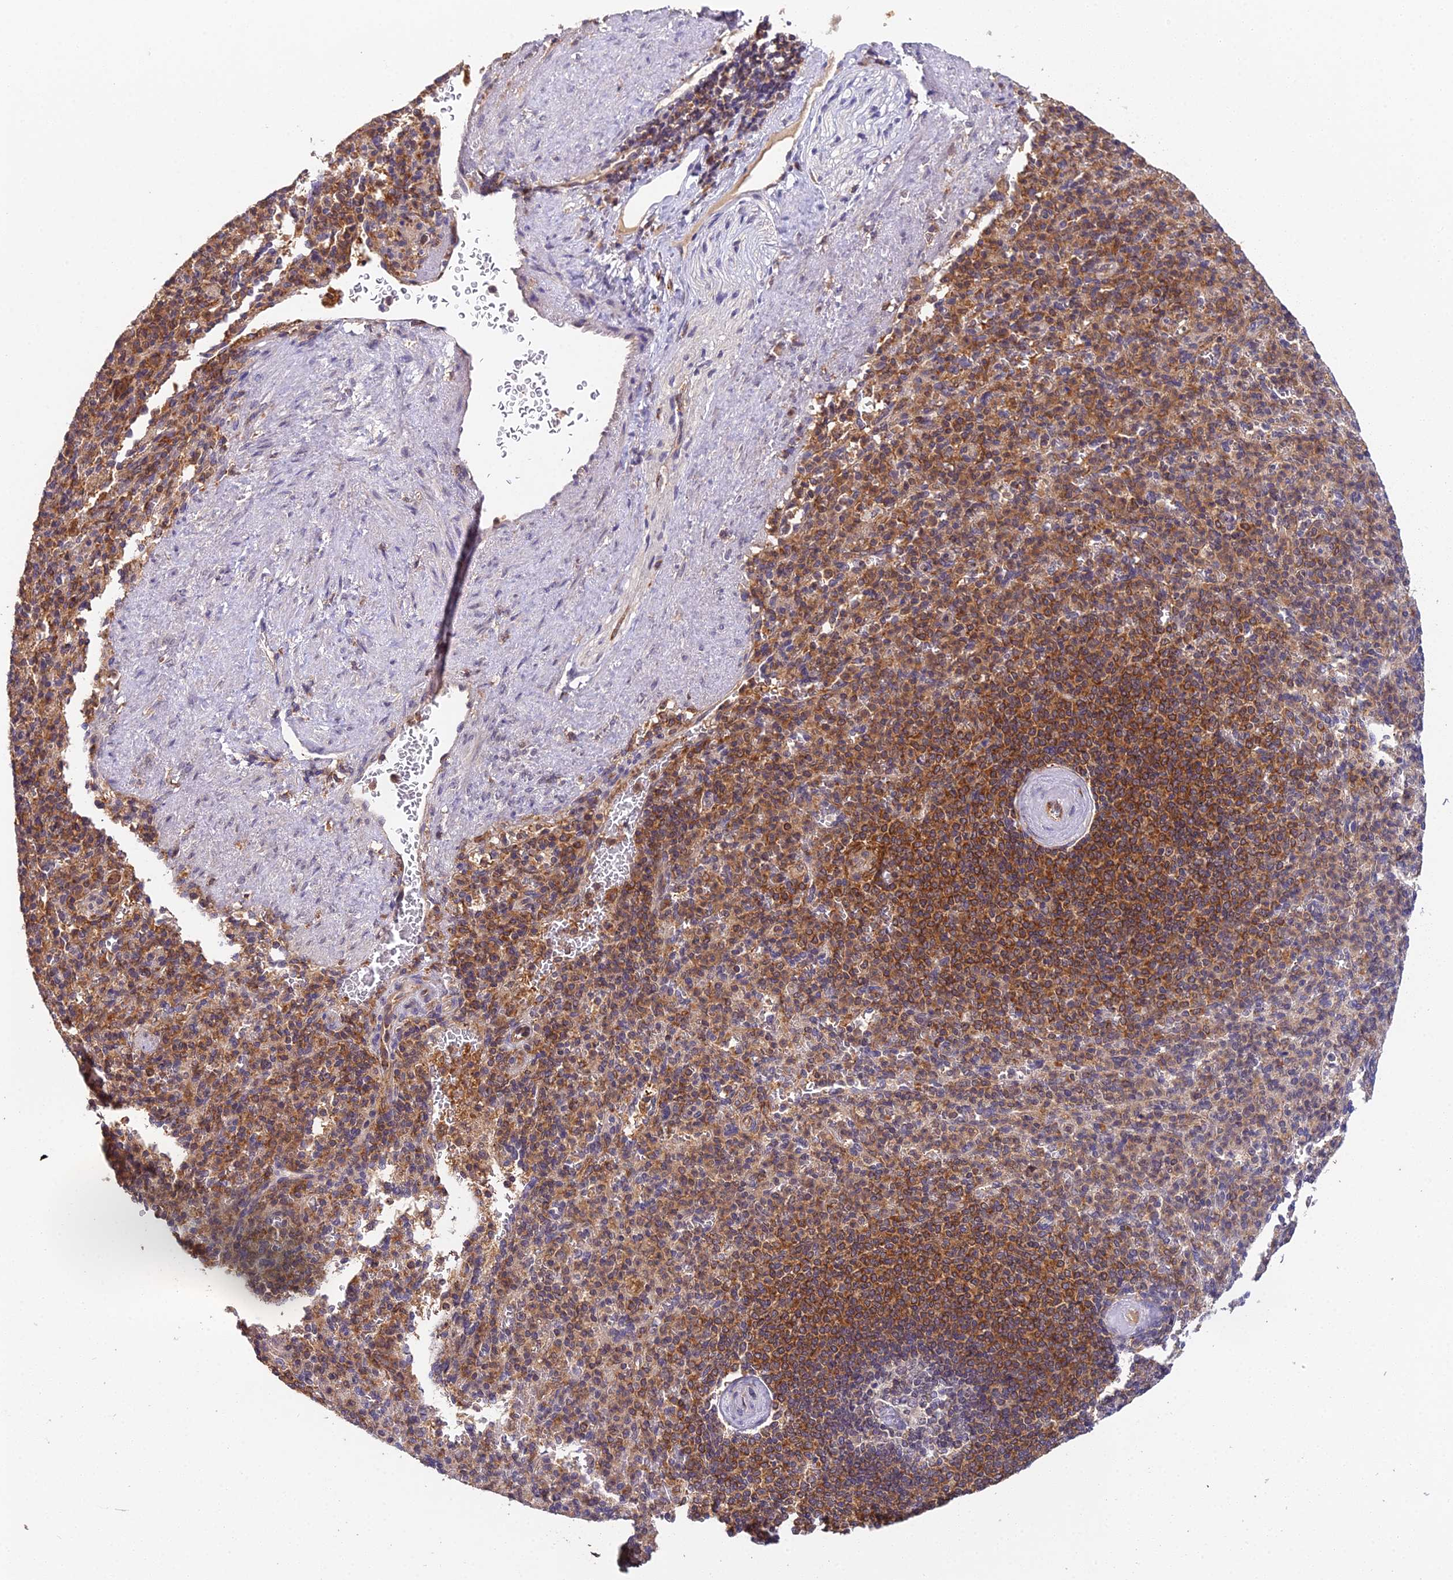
{"staining": {"intensity": "moderate", "quantity": "25%-75%", "location": "cytoplasmic/membranous"}, "tissue": "spleen", "cell_type": "Cells in red pulp", "image_type": "normal", "snomed": [{"axis": "morphology", "description": "Normal tissue, NOS"}, {"axis": "topography", "description": "Spleen"}], "caption": "Protein expression analysis of benign spleen exhibits moderate cytoplasmic/membranous positivity in approximately 25%-75% of cells in red pulp.", "gene": "TPRX1", "patient": {"sex": "female", "age": 74}}